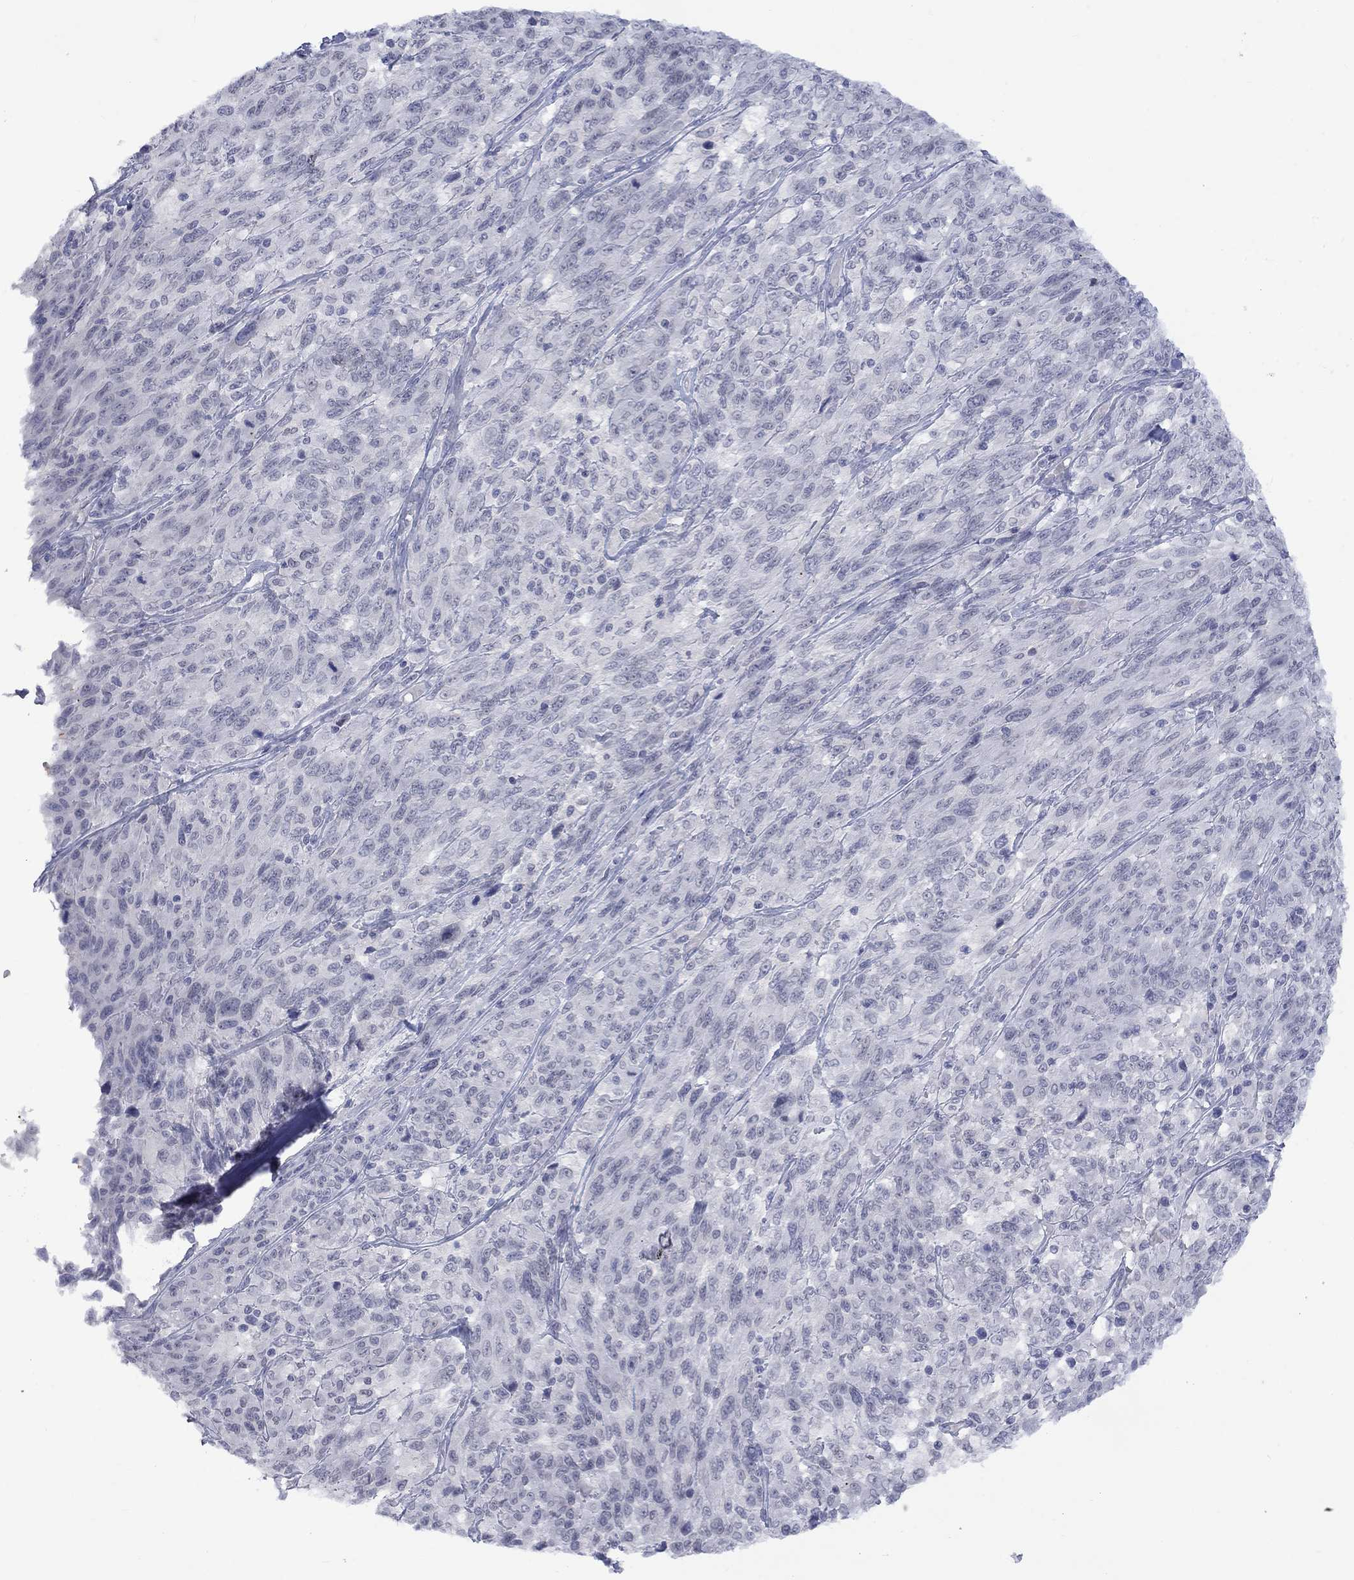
{"staining": {"intensity": "negative", "quantity": "none", "location": "none"}, "tissue": "melanoma", "cell_type": "Tumor cells", "image_type": "cancer", "snomed": [{"axis": "morphology", "description": "Malignant melanoma, NOS"}, {"axis": "topography", "description": "Skin"}], "caption": "A histopathology image of melanoma stained for a protein exhibits no brown staining in tumor cells. Brightfield microscopy of immunohistochemistry (IHC) stained with DAB (3,3'-diaminobenzidine) (brown) and hematoxylin (blue), captured at high magnification.", "gene": "NSMF", "patient": {"sex": "female", "age": 91}}